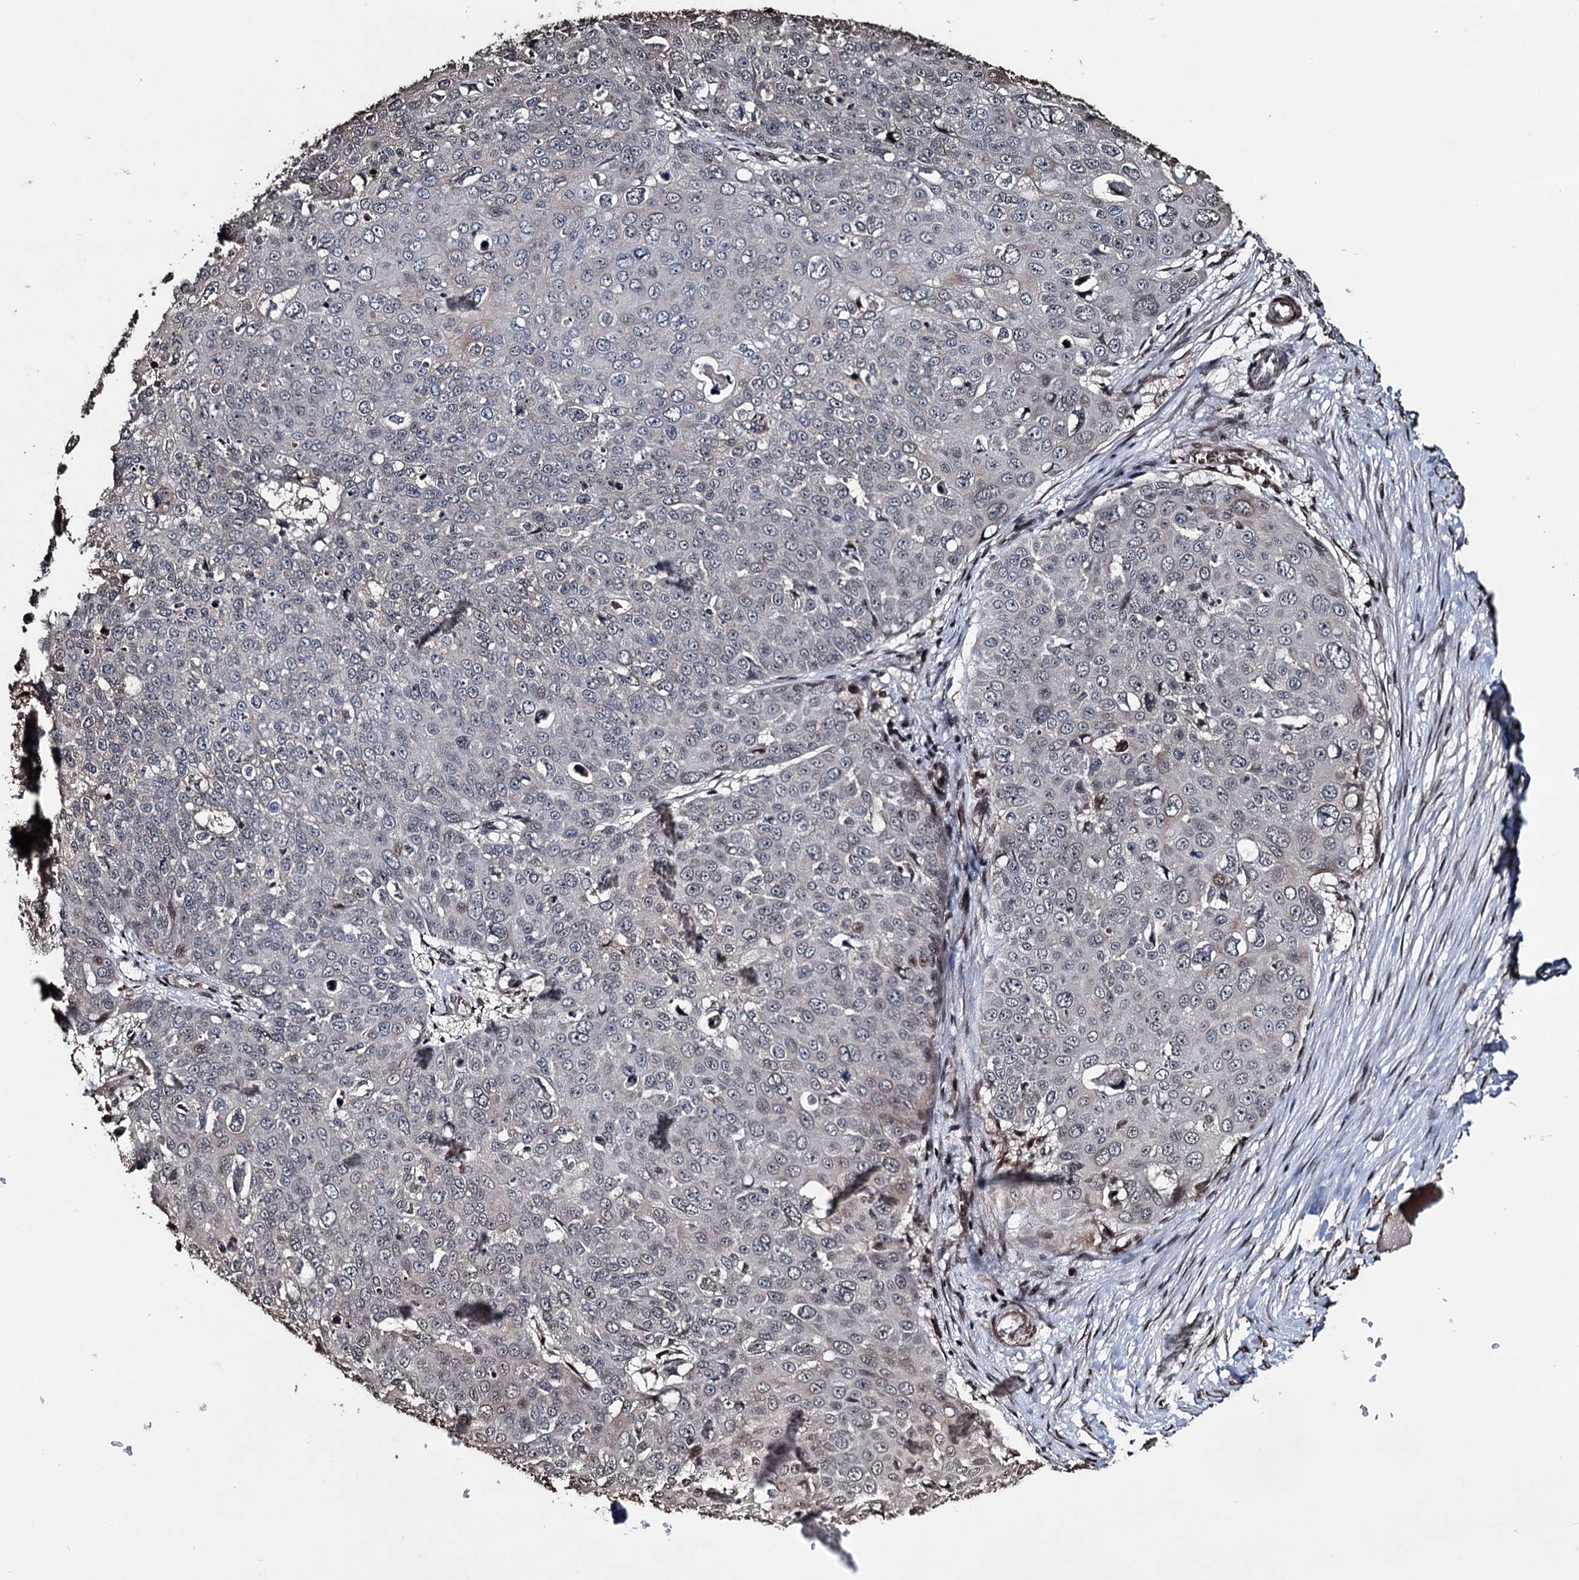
{"staining": {"intensity": "weak", "quantity": "<25%", "location": "cytoplasmic/membranous"}, "tissue": "skin cancer", "cell_type": "Tumor cells", "image_type": "cancer", "snomed": [{"axis": "morphology", "description": "Squamous cell carcinoma, NOS"}, {"axis": "topography", "description": "Skin"}], "caption": "Immunohistochemistry (IHC) micrograph of neoplastic tissue: human skin cancer (squamous cell carcinoma) stained with DAB (3,3'-diaminobenzidine) shows no significant protein staining in tumor cells.", "gene": "EYA4", "patient": {"sex": "male", "age": 71}}